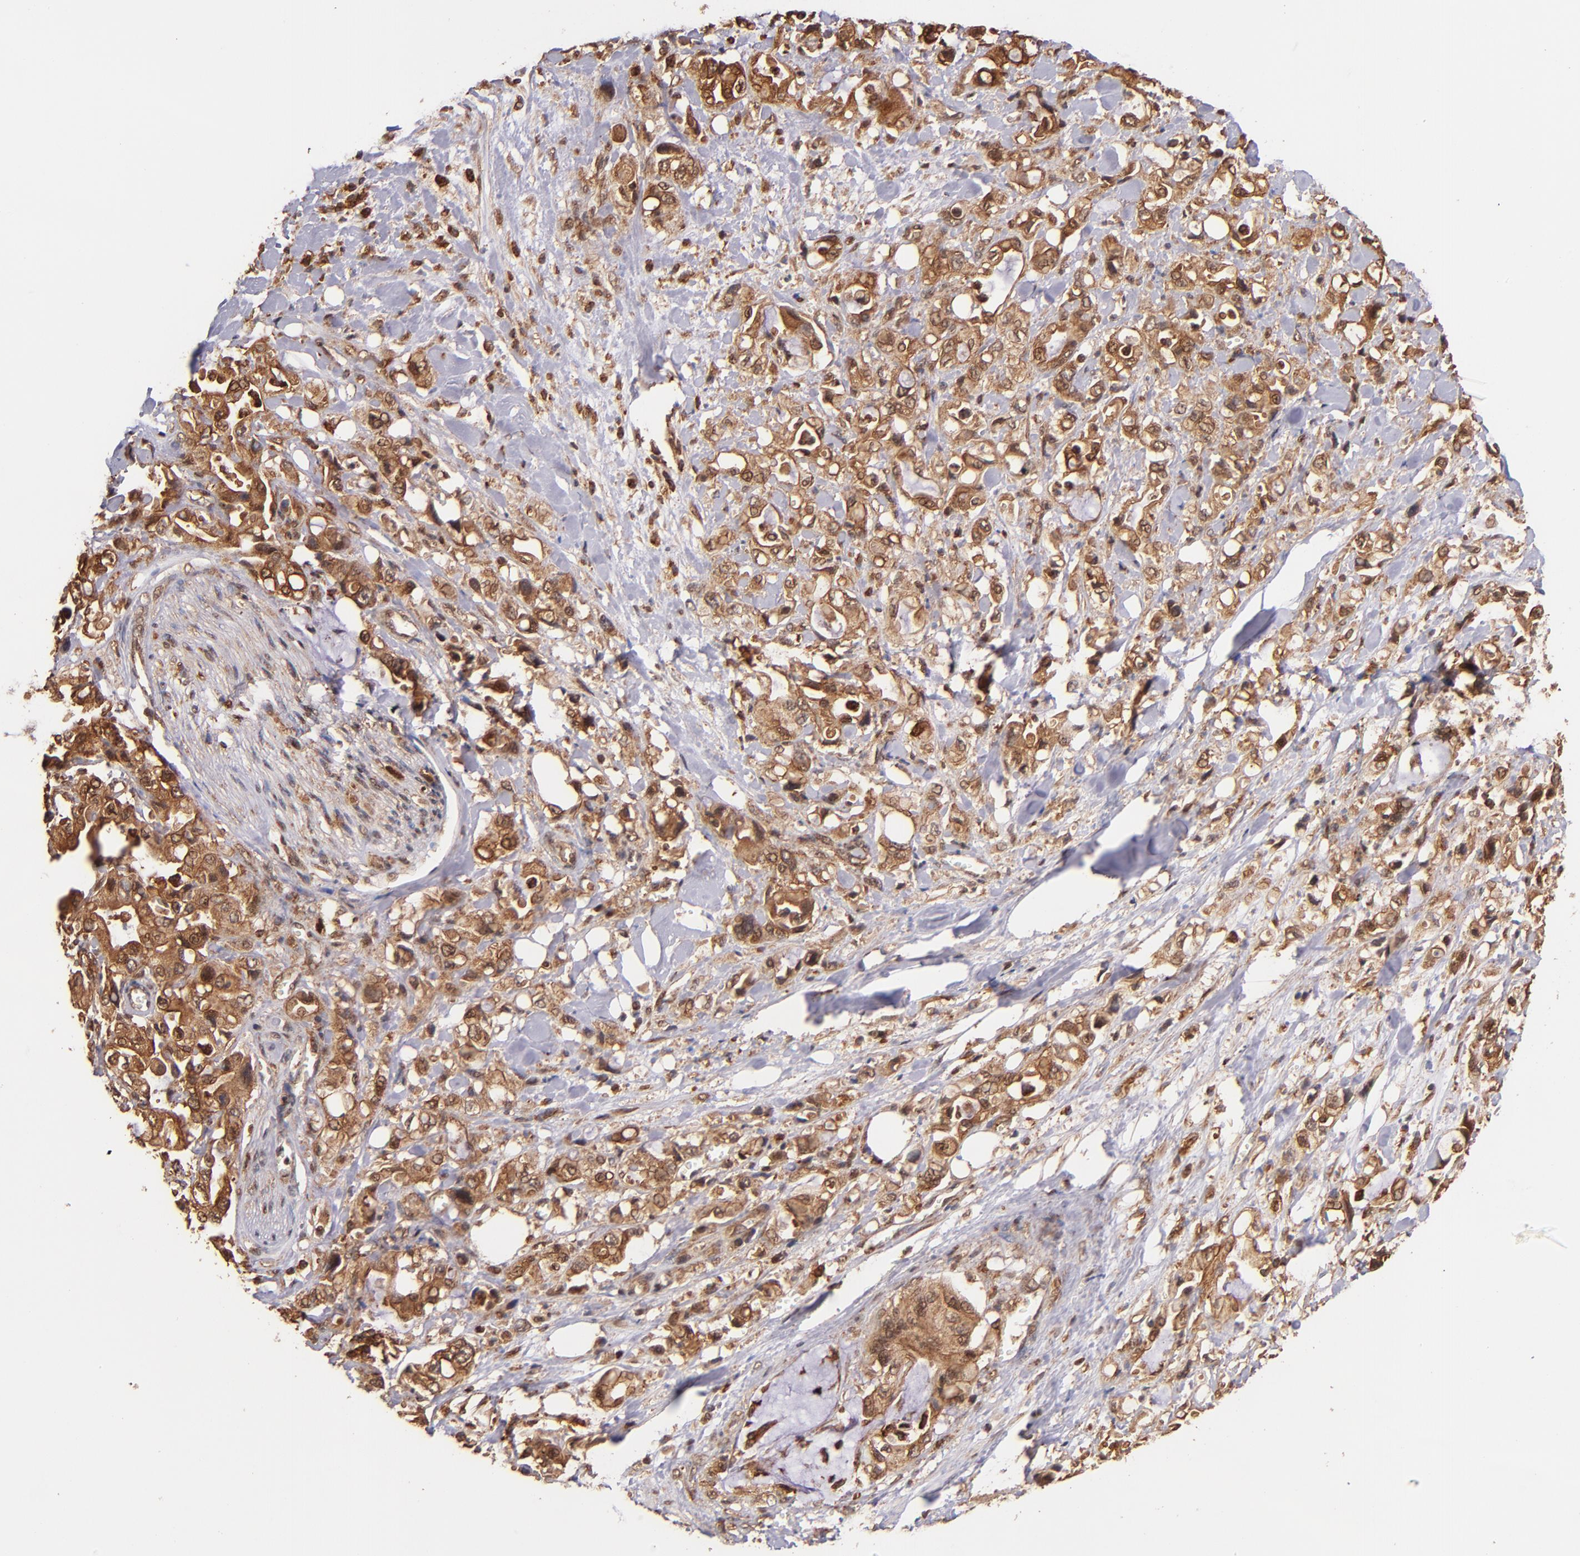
{"staining": {"intensity": "strong", "quantity": ">75%", "location": "cytoplasmic/membranous"}, "tissue": "pancreatic cancer", "cell_type": "Tumor cells", "image_type": "cancer", "snomed": [{"axis": "morphology", "description": "Adenocarcinoma, NOS"}, {"axis": "topography", "description": "Pancreas"}], "caption": "A high amount of strong cytoplasmic/membranous expression is present in approximately >75% of tumor cells in pancreatic cancer (adenocarcinoma) tissue. (DAB IHC, brown staining for protein, blue staining for nuclei).", "gene": "STX8", "patient": {"sex": "male", "age": 70}}